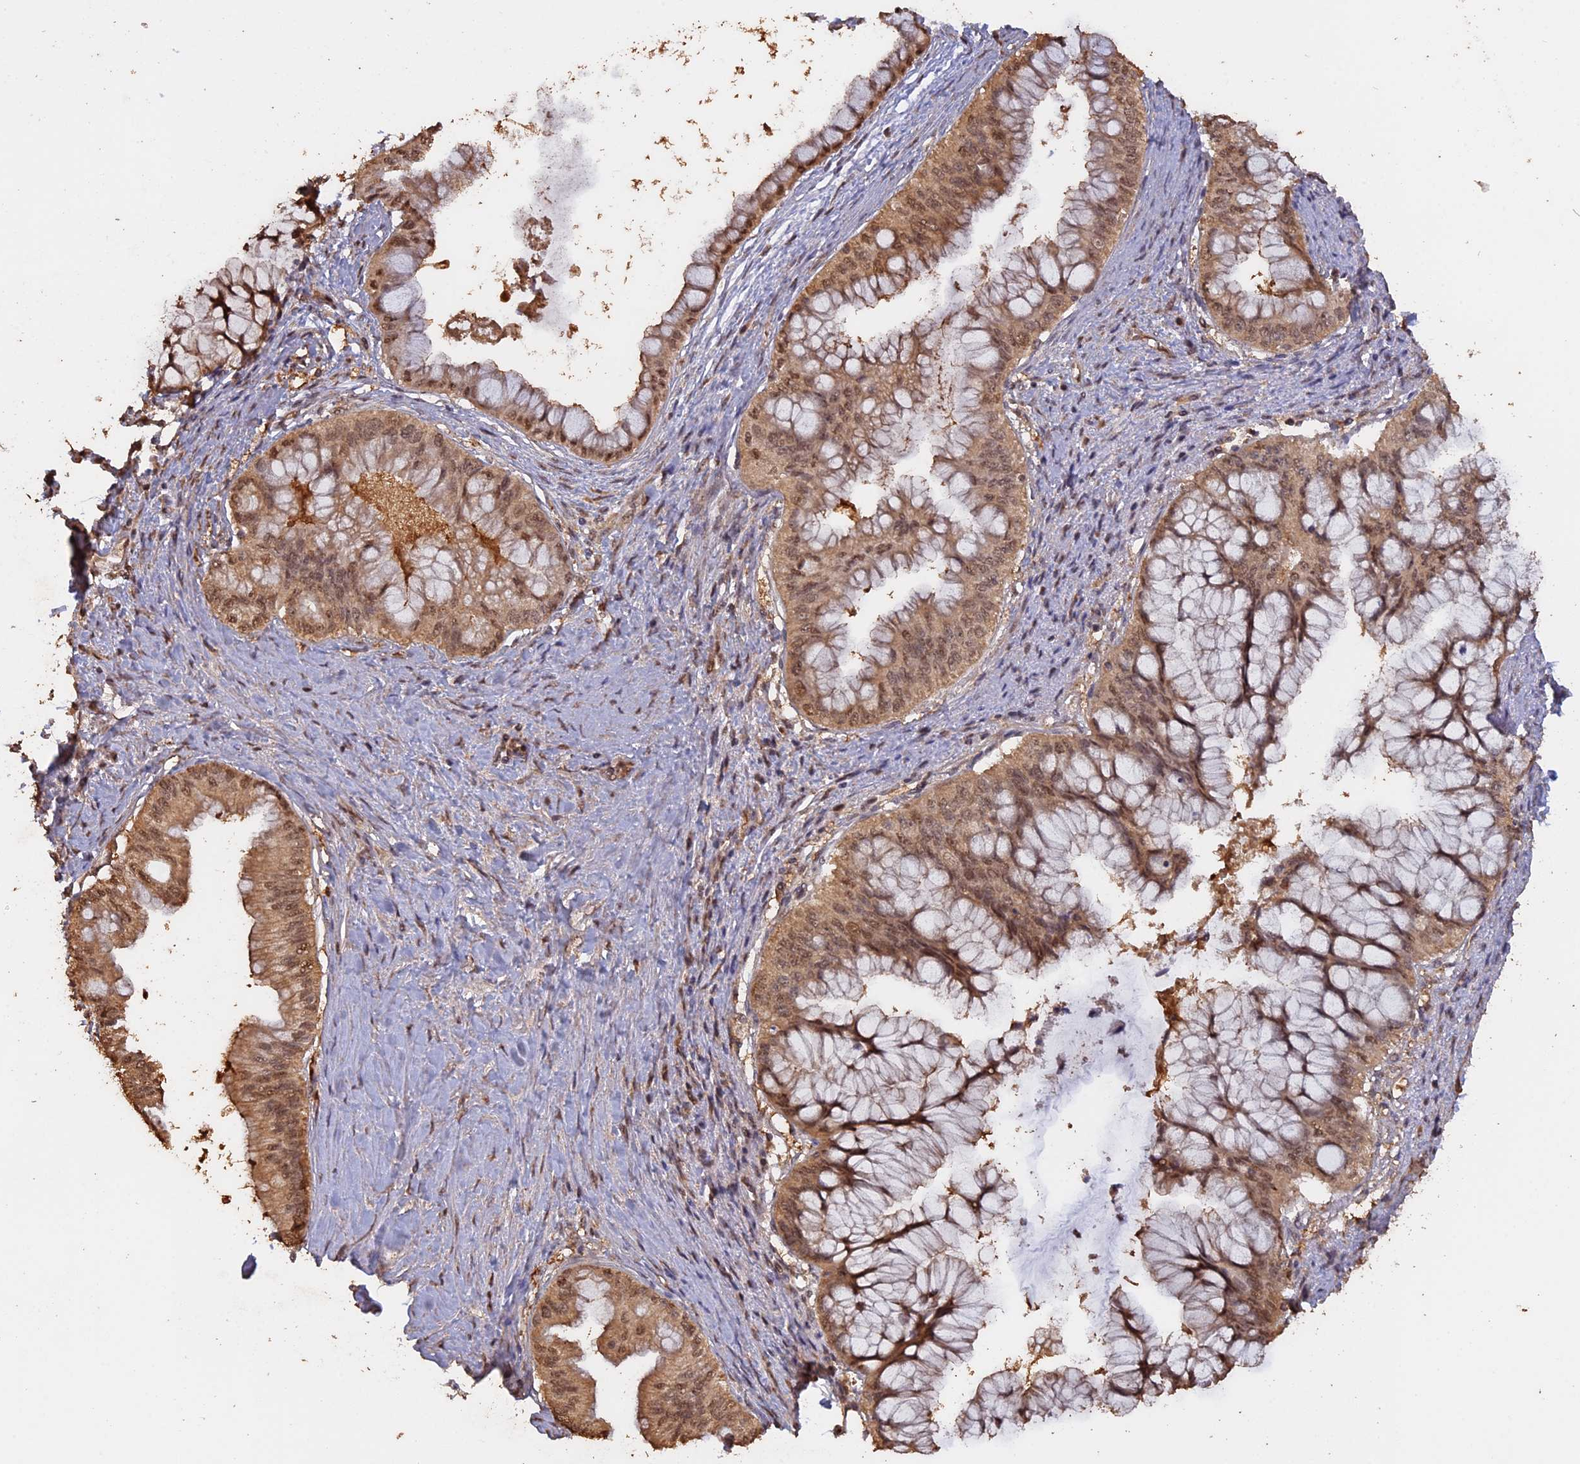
{"staining": {"intensity": "moderate", "quantity": ">75%", "location": "cytoplasmic/membranous,nuclear"}, "tissue": "pancreatic cancer", "cell_type": "Tumor cells", "image_type": "cancer", "snomed": [{"axis": "morphology", "description": "Adenocarcinoma, NOS"}, {"axis": "topography", "description": "Pancreas"}], "caption": "Moderate cytoplasmic/membranous and nuclear staining is present in approximately >75% of tumor cells in adenocarcinoma (pancreatic).", "gene": "PSMC6", "patient": {"sex": "male", "age": 46}}